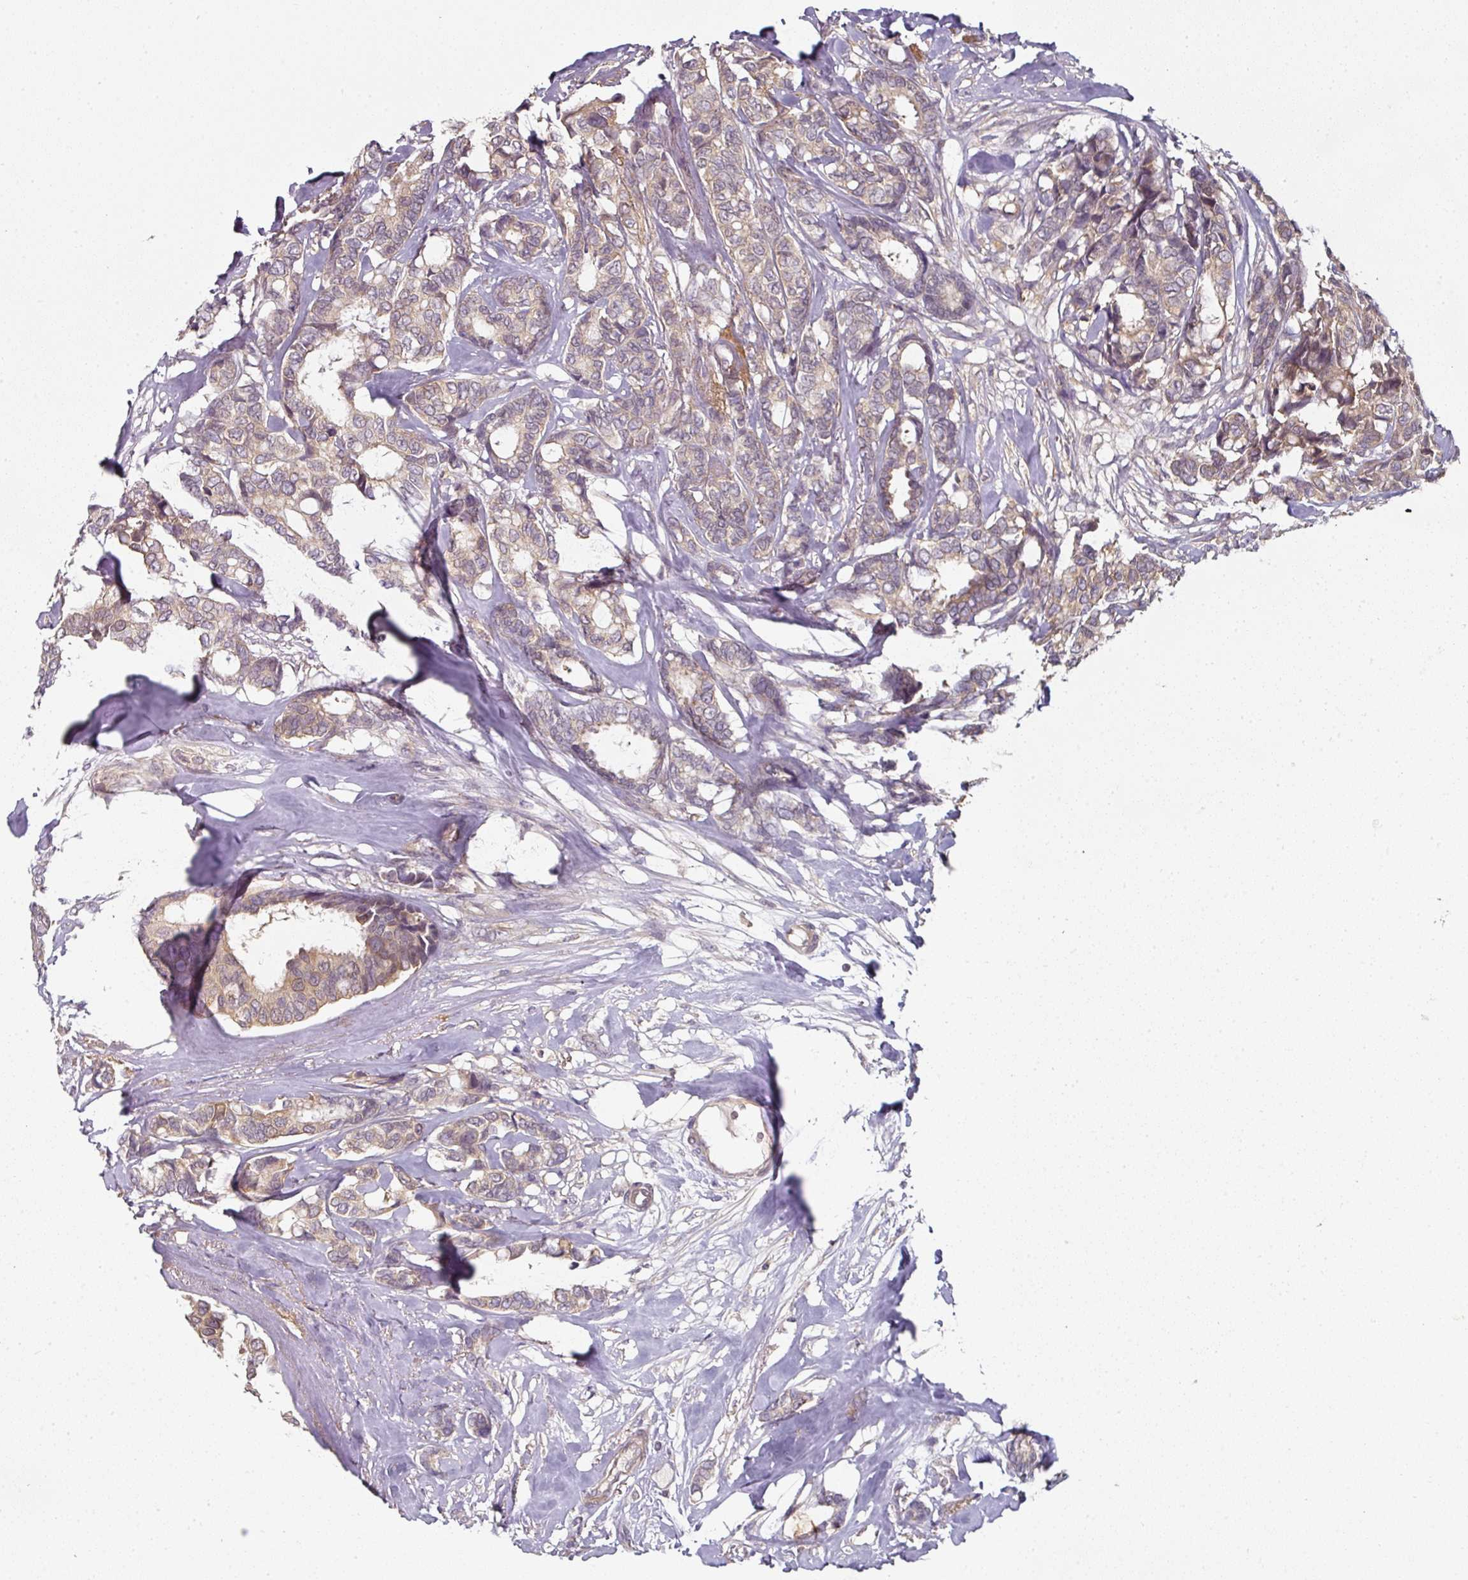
{"staining": {"intensity": "weak", "quantity": ">75%", "location": "cytoplasmic/membranous"}, "tissue": "breast cancer", "cell_type": "Tumor cells", "image_type": "cancer", "snomed": [{"axis": "morphology", "description": "Duct carcinoma"}, {"axis": "topography", "description": "Breast"}], "caption": "Infiltrating ductal carcinoma (breast) stained for a protein (brown) demonstrates weak cytoplasmic/membranous positive staining in about >75% of tumor cells.", "gene": "MAP2K2", "patient": {"sex": "female", "age": 87}}